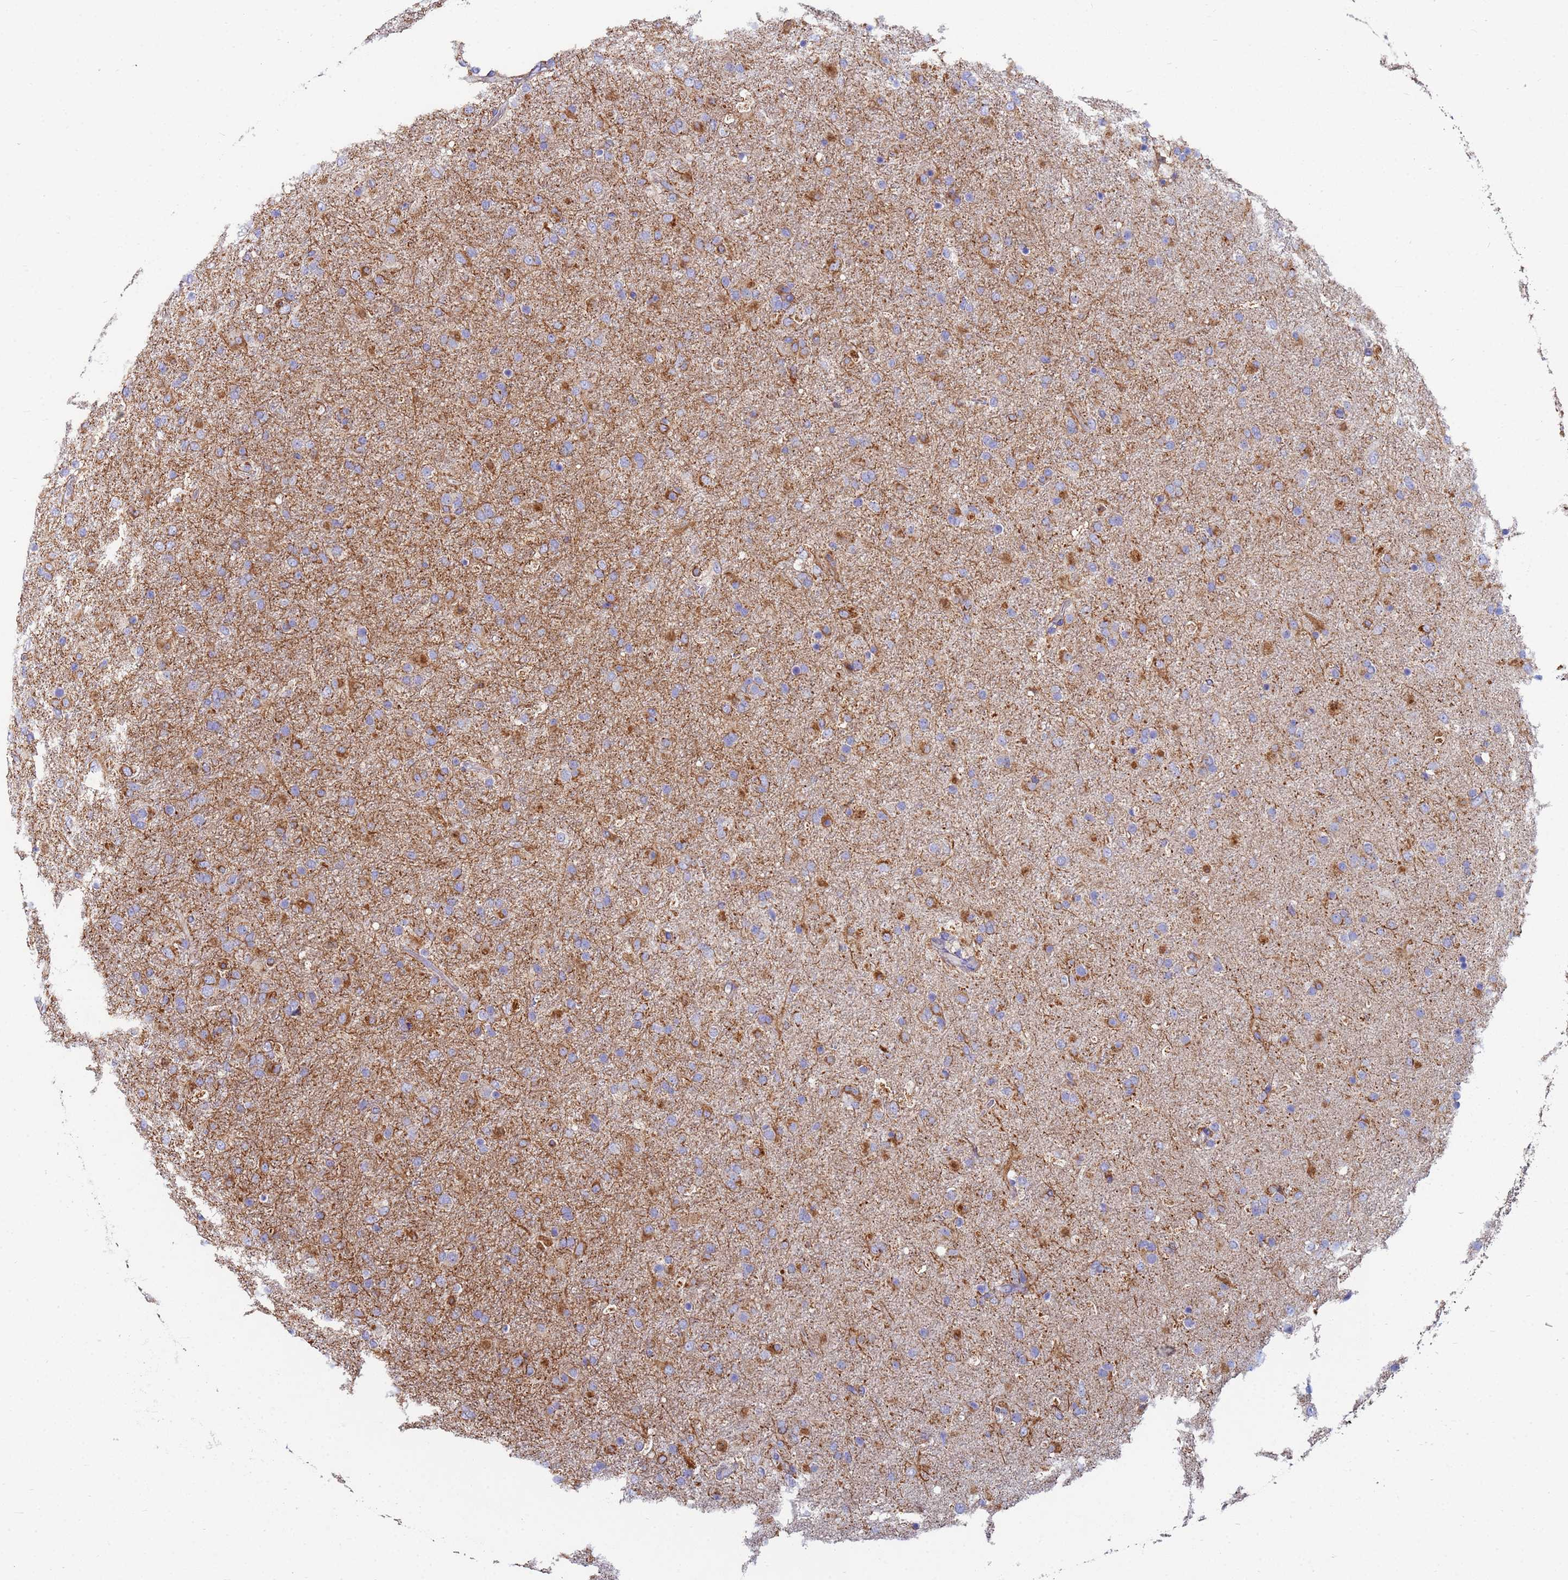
{"staining": {"intensity": "negative", "quantity": "none", "location": "none"}, "tissue": "glioma", "cell_type": "Tumor cells", "image_type": "cancer", "snomed": [{"axis": "morphology", "description": "Glioma, malignant, Low grade"}, {"axis": "topography", "description": "Brain"}], "caption": "The micrograph reveals no staining of tumor cells in malignant glioma (low-grade).", "gene": "UQCRH", "patient": {"sex": "male", "age": 65}}